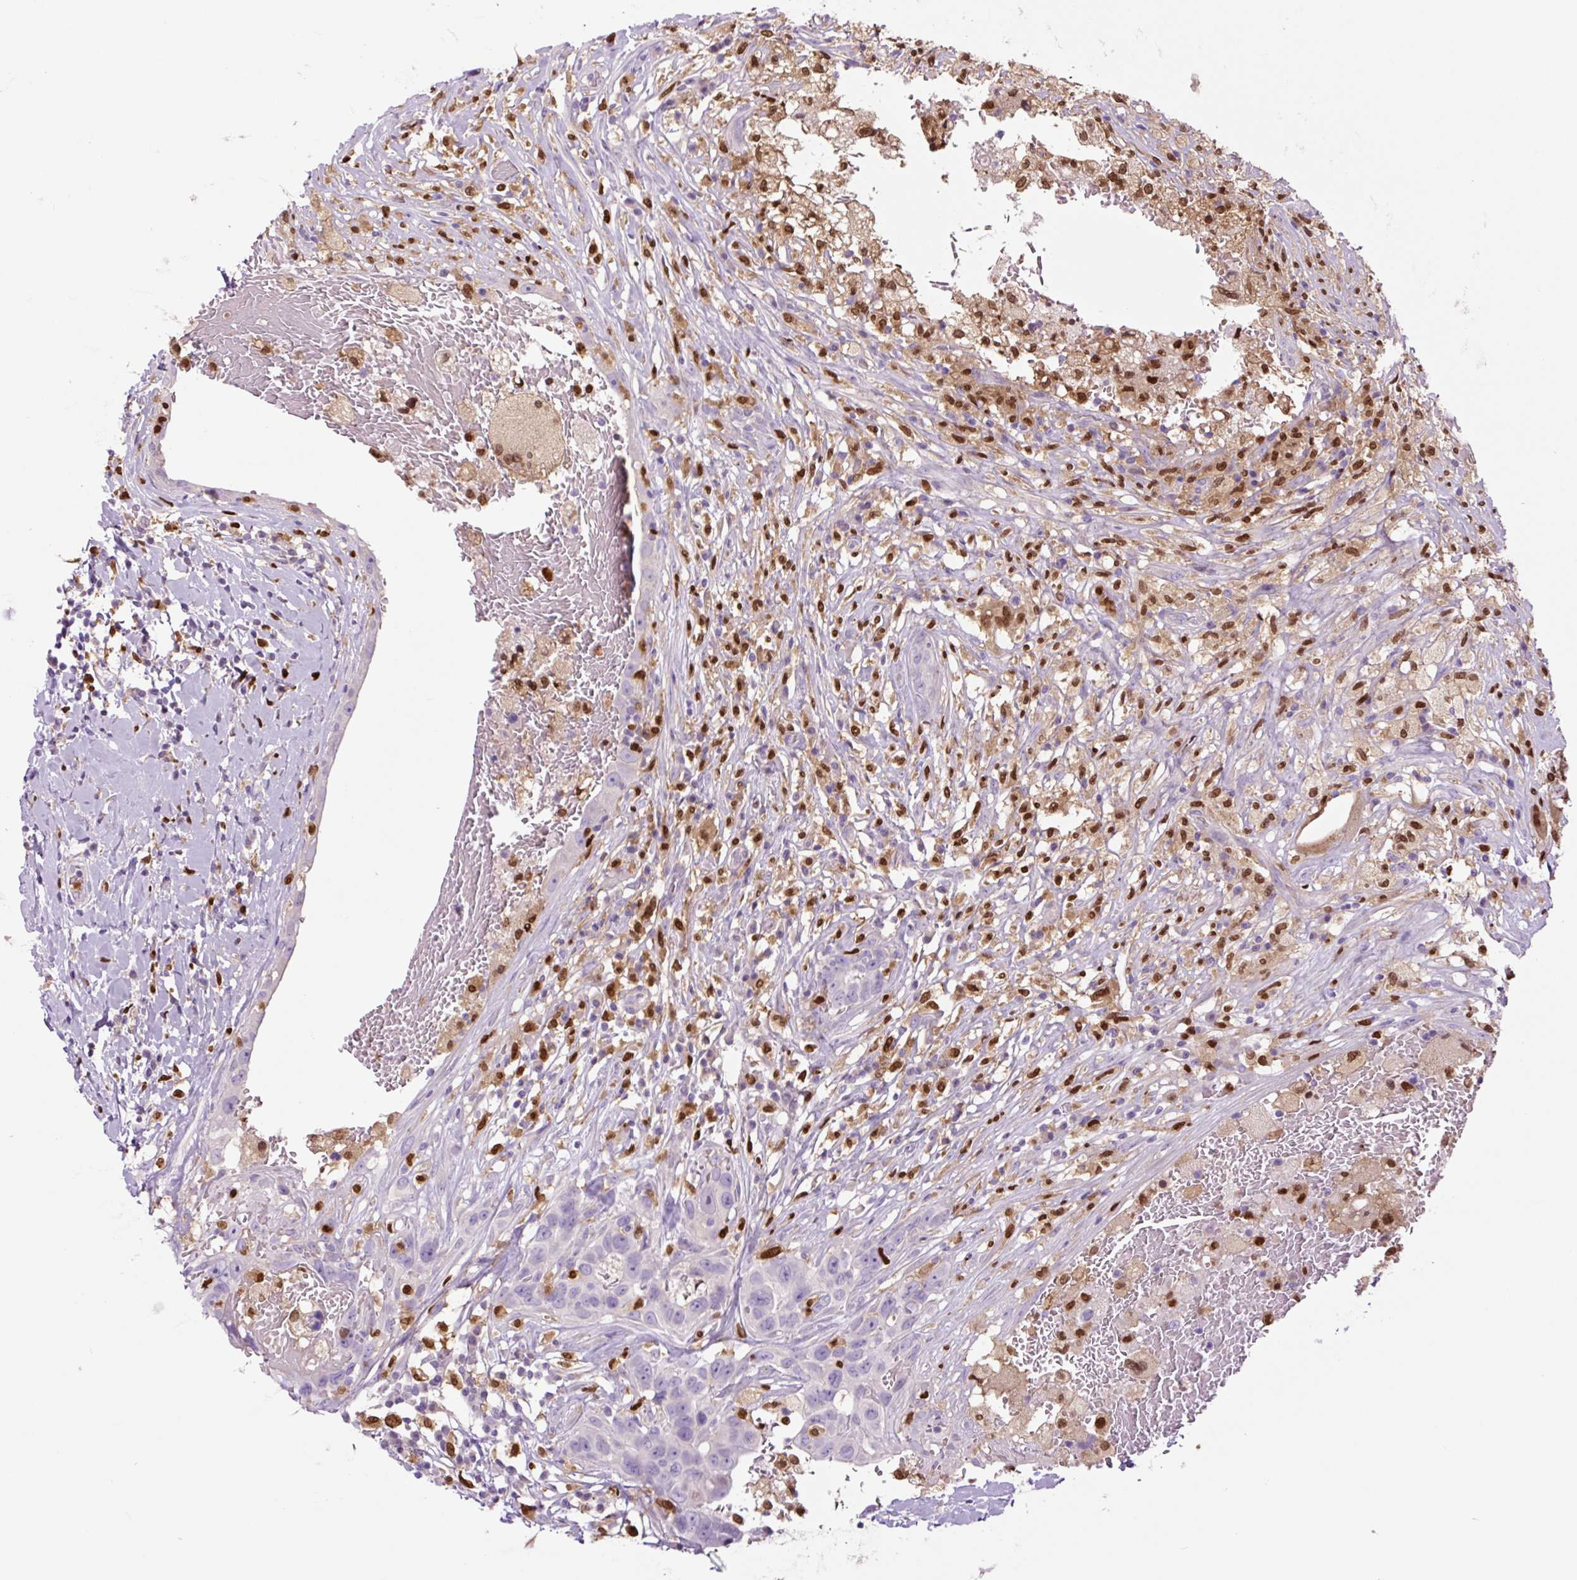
{"staining": {"intensity": "negative", "quantity": "none", "location": "none"}, "tissue": "breast cancer", "cell_type": "Tumor cells", "image_type": "cancer", "snomed": [{"axis": "morphology", "description": "Duct carcinoma"}, {"axis": "topography", "description": "Breast"}], "caption": "Tumor cells show no significant protein expression in breast invasive ductal carcinoma.", "gene": "SPI1", "patient": {"sex": "female", "age": 27}}